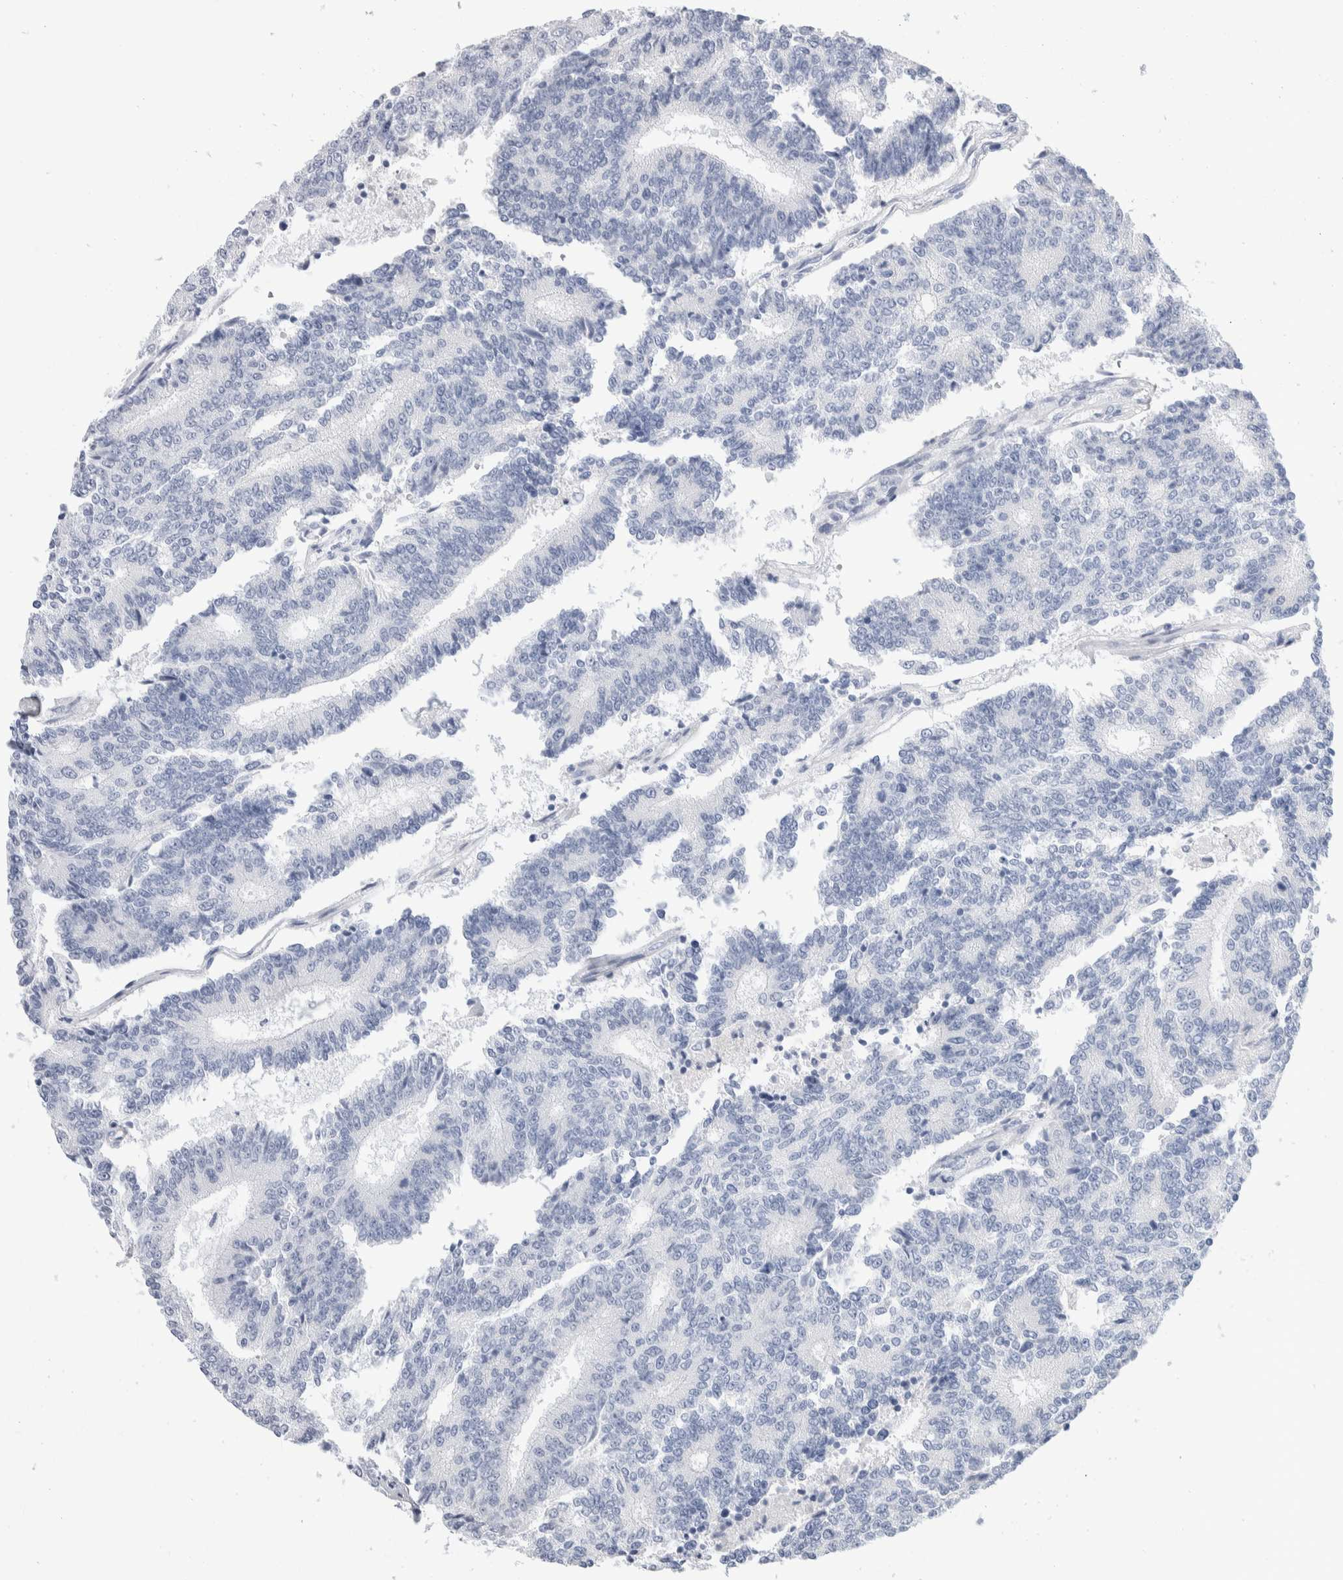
{"staining": {"intensity": "negative", "quantity": "none", "location": "none"}, "tissue": "prostate cancer", "cell_type": "Tumor cells", "image_type": "cancer", "snomed": [{"axis": "morphology", "description": "Normal tissue, NOS"}, {"axis": "morphology", "description": "Adenocarcinoma, High grade"}, {"axis": "topography", "description": "Prostate"}, {"axis": "topography", "description": "Seminal veicle"}], "caption": "This is an IHC micrograph of human prostate cancer (high-grade adenocarcinoma). There is no positivity in tumor cells.", "gene": "GDA", "patient": {"sex": "male", "age": 55}}